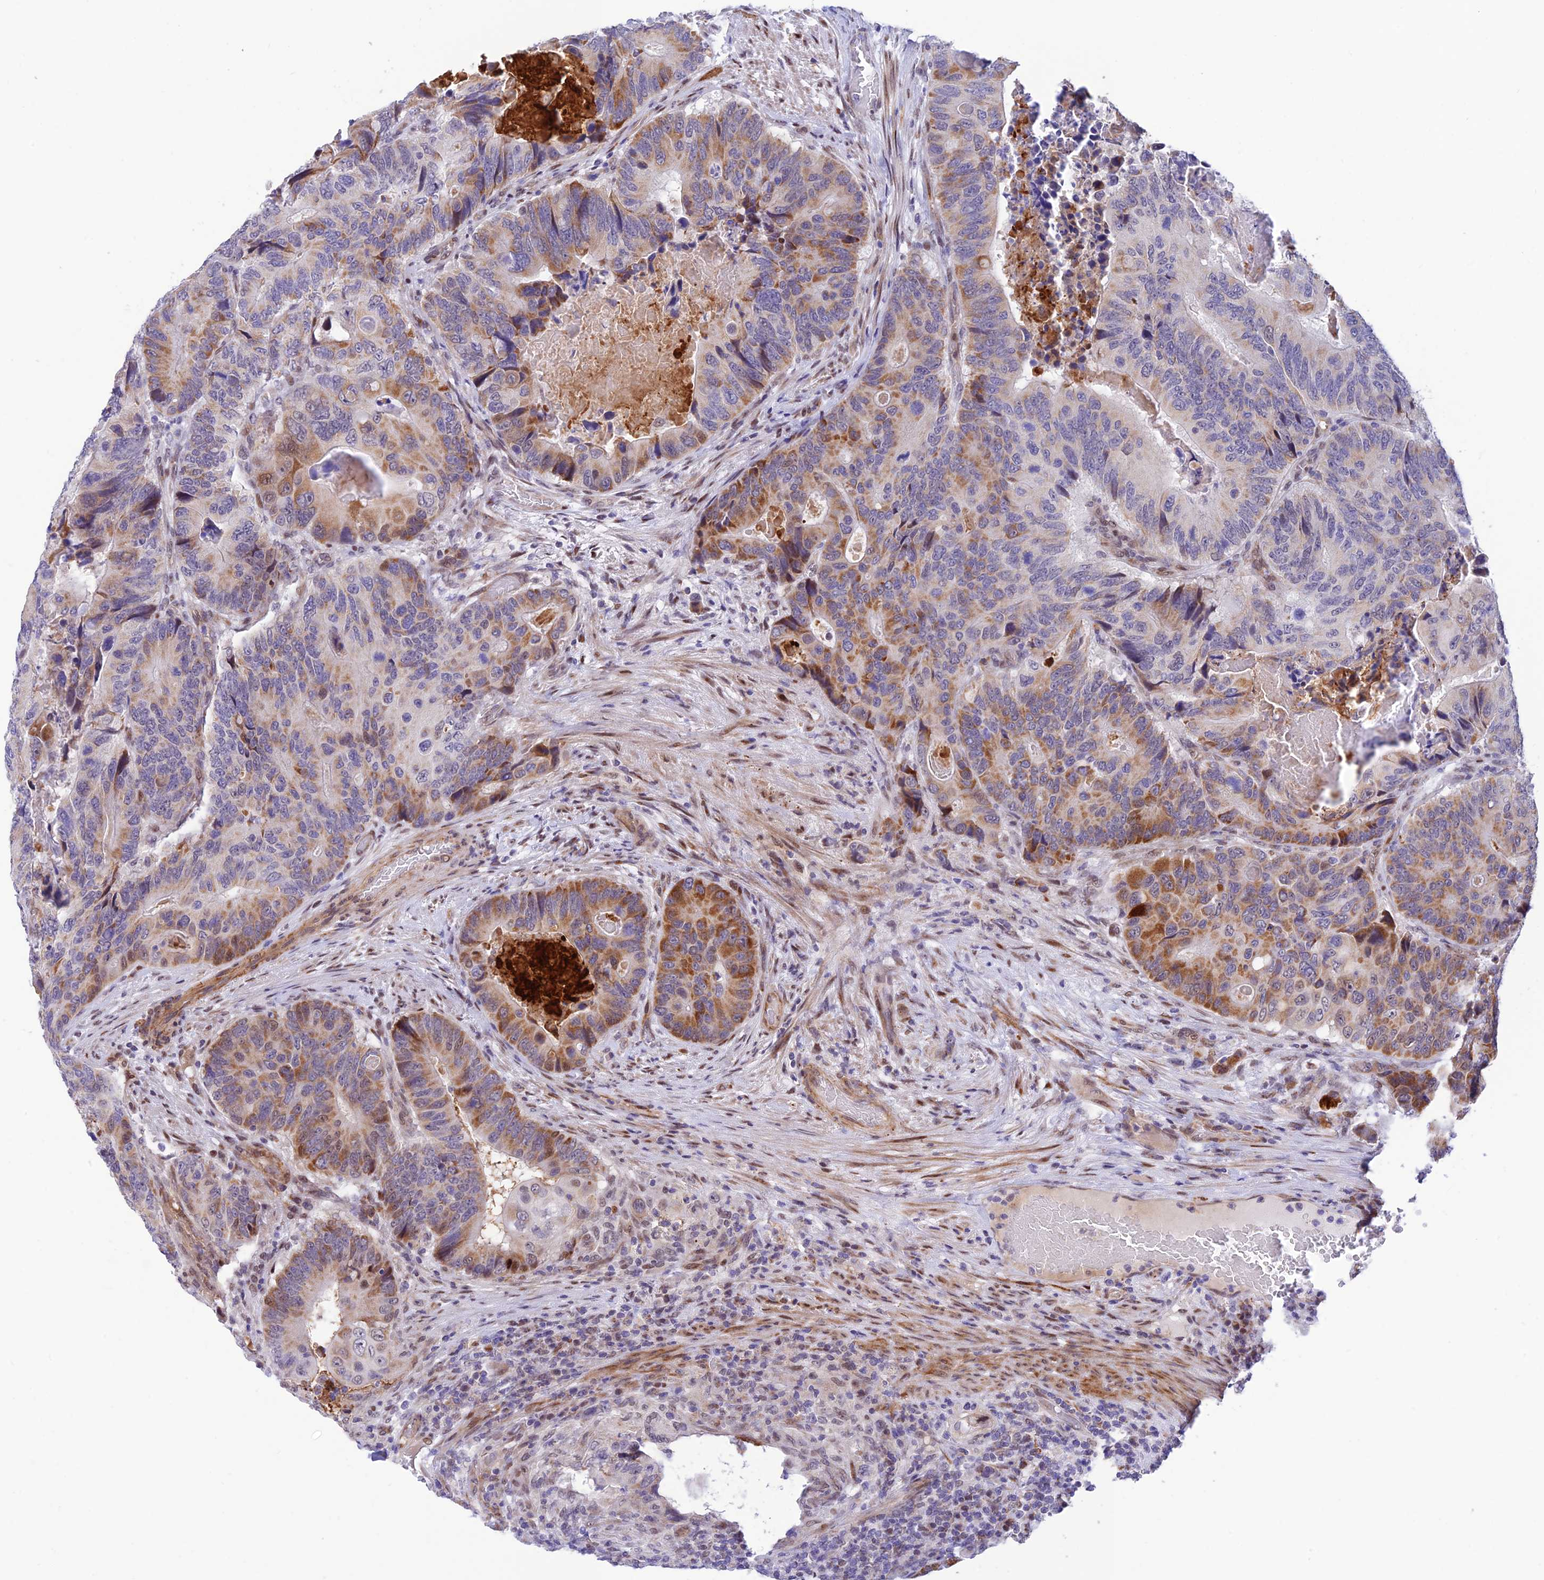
{"staining": {"intensity": "moderate", "quantity": "<25%", "location": "cytoplasmic/membranous,nuclear"}, "tissue": "colorectal cancer", "cell_type": "Tumor cells", "image_type": "cancer", "snomed": [{"axis": "morphology", "description": "Adenocarcinoma, NOS"}, {"axis": "topography", "description": "Colon"}], "caption": "The photomicrograph shows immunohistochemical staining of colorectal cancer. There is moderate cytoplasmic/membranous and nuclear staining is present in approximately <25% of tumor cells. The staining is performed using DAB (3,3'-diaminobenzidine) brown chromogen to label protein expression. The nuclei are counter-stained blue using hematoxylin.", "gene": "WDR55", "patient": {"sex": "male", "age": 84}}